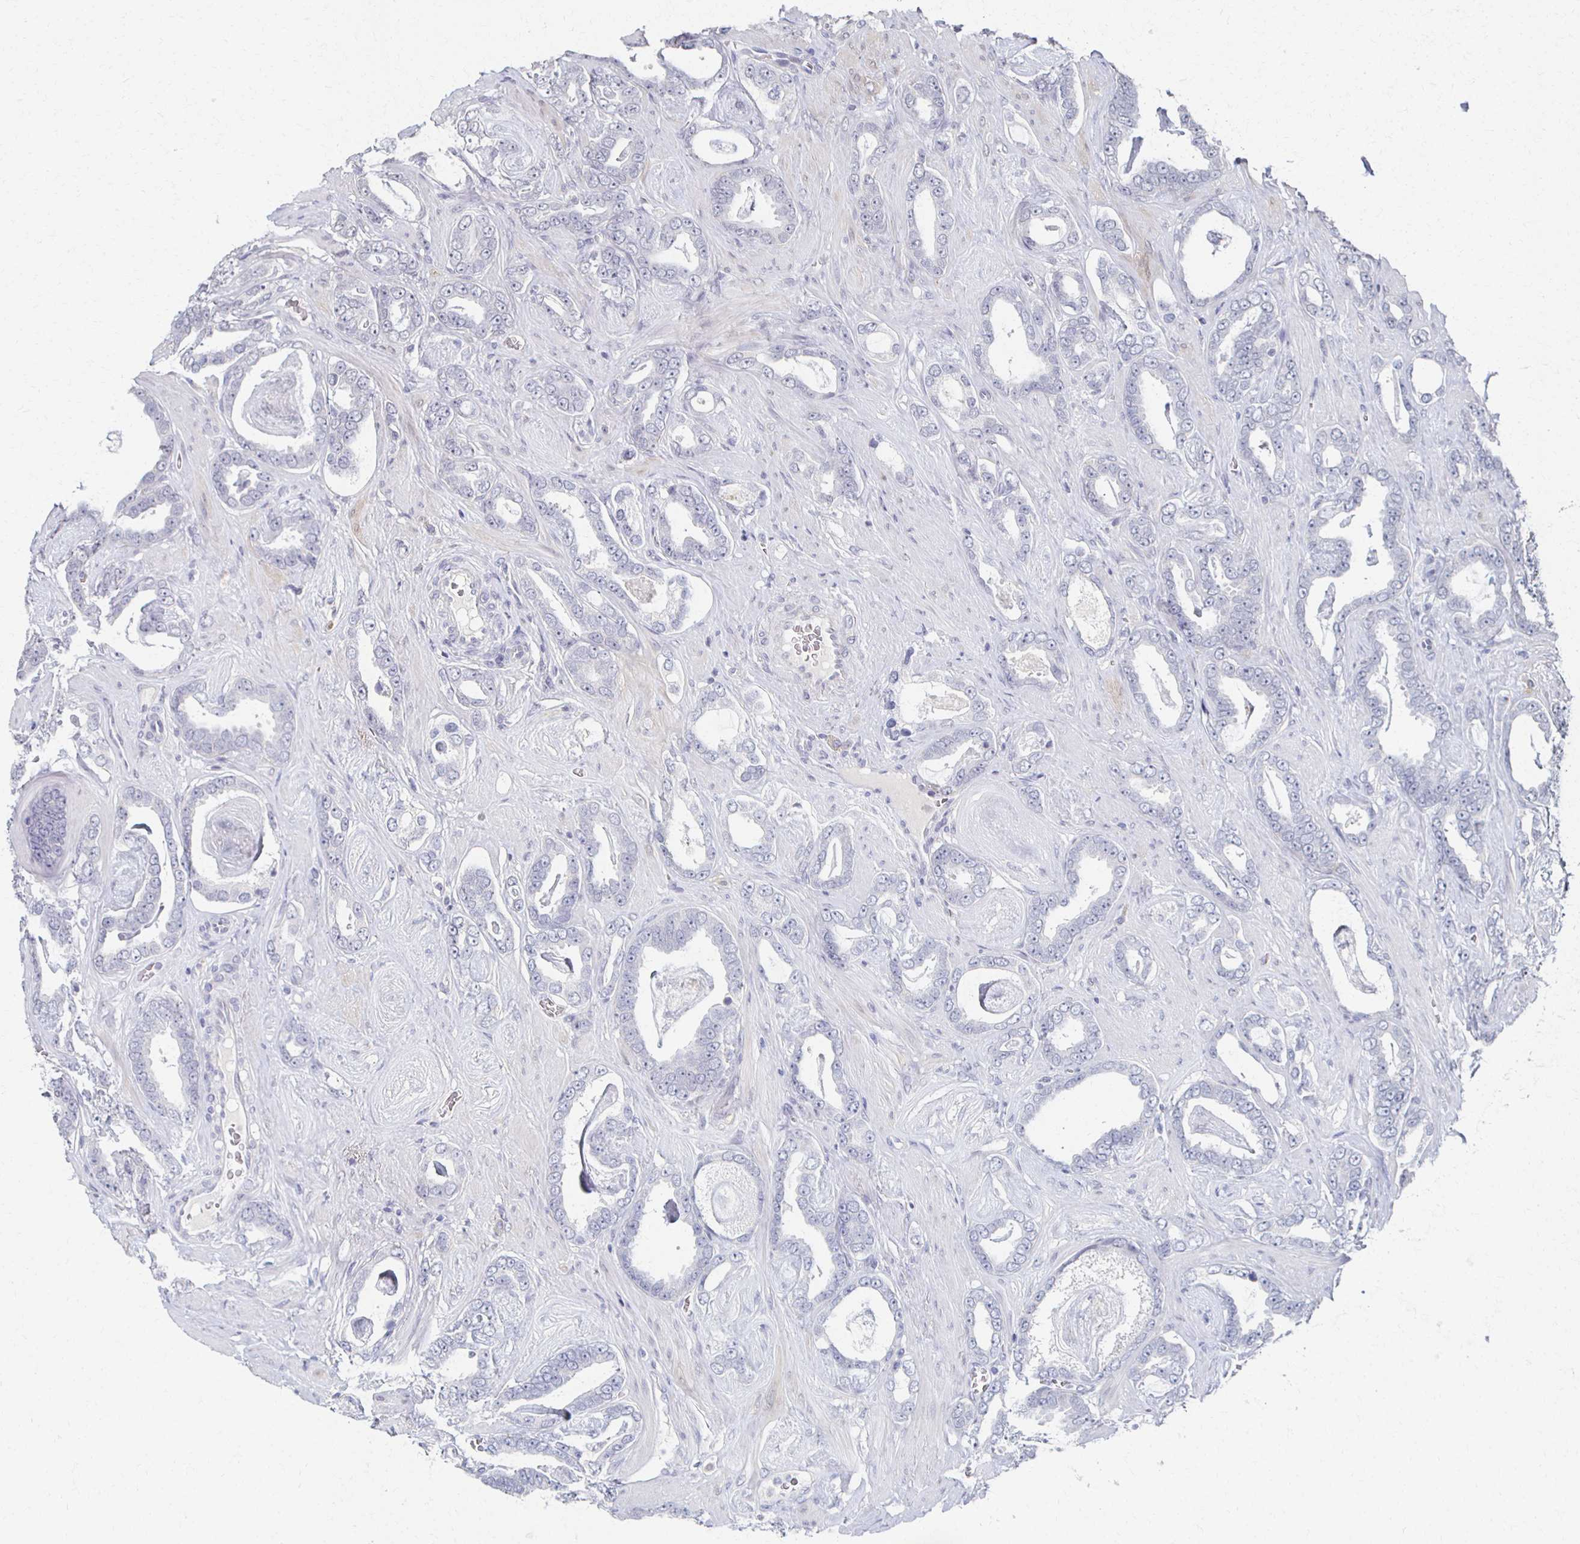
{"staining": {"intensity": "negative", "quantity": "none", "location": "none"}, "tissue": "prostate cancer", "cell_type": "Tumor cells", "image_type": "cancer", "snomed": [{"axis": "morphology", "description": "Adenocarcinoma, High grade"}, {"axis": "topography", "description": "Prostate"}], "caption": "Histopathology image shows no protein positivity in tumor cells of prostate cancer tissue. Brightfield microscopy of IHC stained with DAB (3,3'-diaminobenzidine) (brown) and hematoxylin (blue), captured at high magnification.", "gene": "DAB1", "patient": {"sex": "male", "age": 63}}